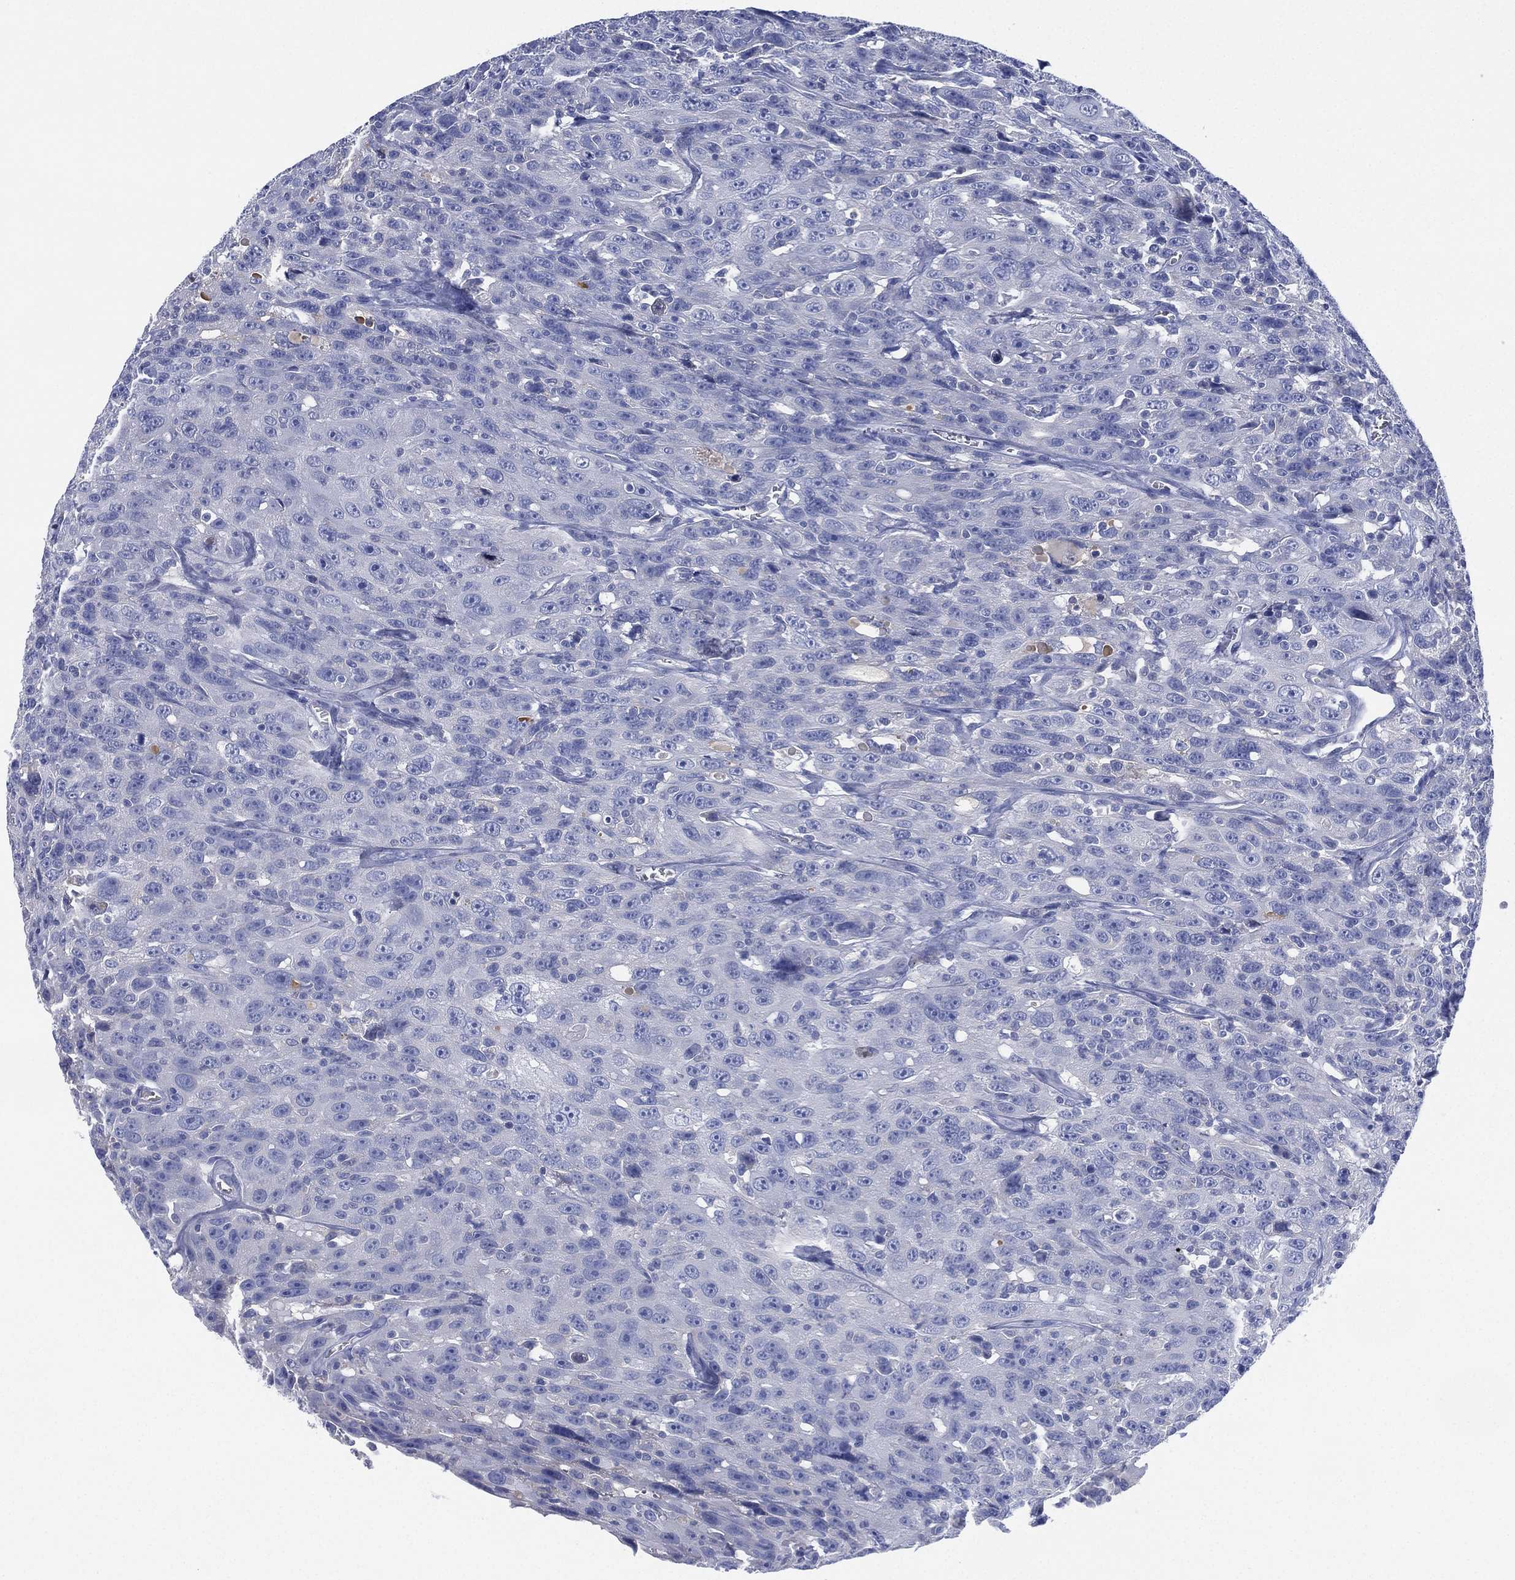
{"staining": {"intensity": "negative", "quantity": "none", "location": "none"}, "tissue": "urothelial cancer", "cell_type": "Tumor cells", "image_type": "cancer", "snomed": [{"axis": "morphology", "description": "Urothelial carcinoma, NOS"}, {"axis": "morphology", "description": "Urothelial carcinoma, High grade"}, {"axis": "topography", "description": "Urinary bladder"}], "caption": "The IHC micrograph has no significant staining in tumor cells of urothelial cancer tissue. Nuclei are stained in blue.", "gene": "CYP2D6", "patient": {"sex": "female", "age": 73}}